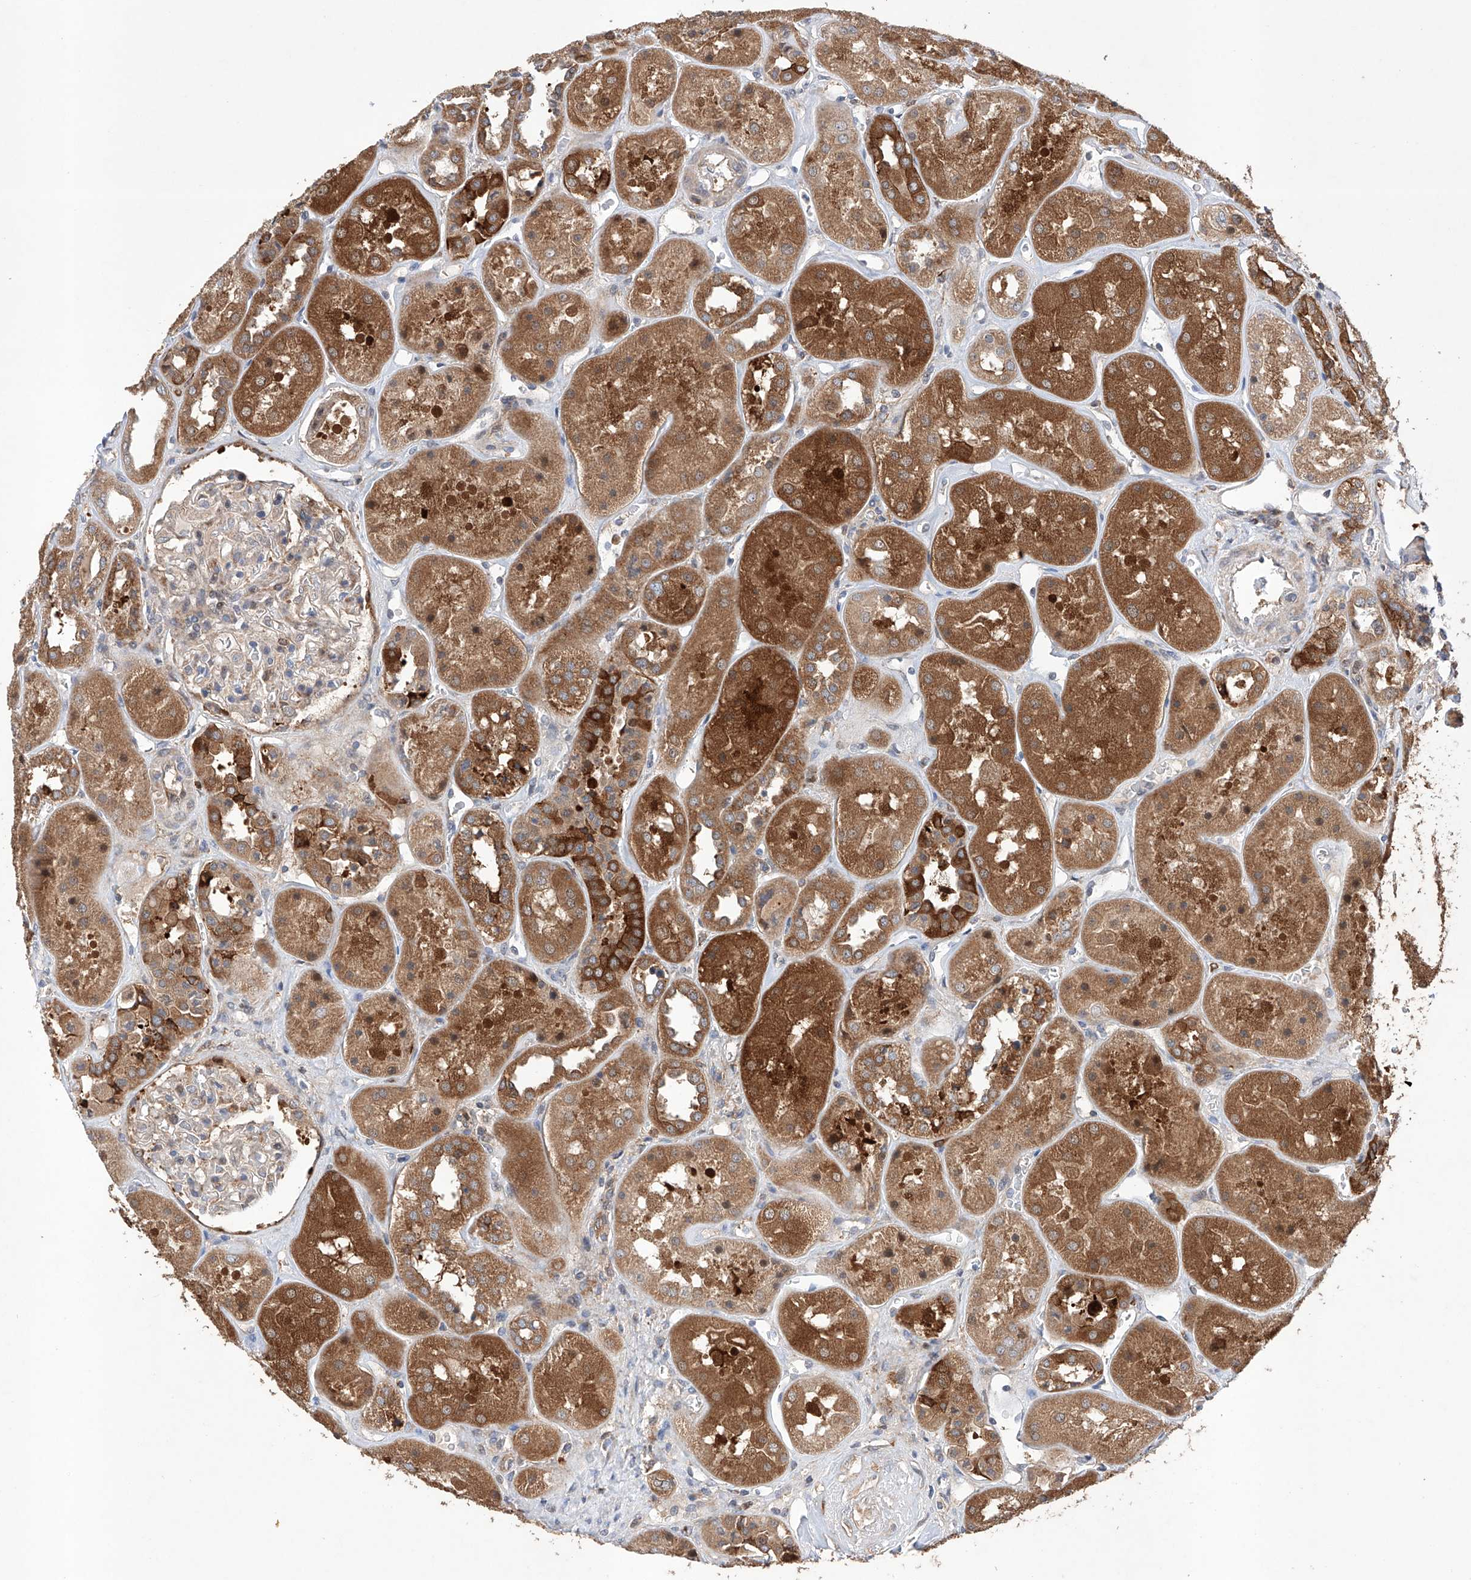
{"staining": {"intensity": "moderate", "quantity": "<25%", "location": "cytoplasmic/membranous"}, "tissue": "kidney", "cell_type": "Cells in glomeruli", "image_type": "normal", "snomed": [{"axis": "morphology", "description": "Normal tissue, NOS"}, {"axis": "topography", "description": "Kidney"}], "caption": "An IHC micrograph of normal tissue is shown. Protein staining in brown shows moderate cytoplasmic/membranous positivity in kidney within cells in glomeruli. The staining is performed using DAB (3,3'-diaminobenzidine) brown chromogen to label protein expression. The nuclei are counter-stained blue using hematoxylin.", "gene": "TIMM23", "patient": {"sex": "male", "age": 70}}